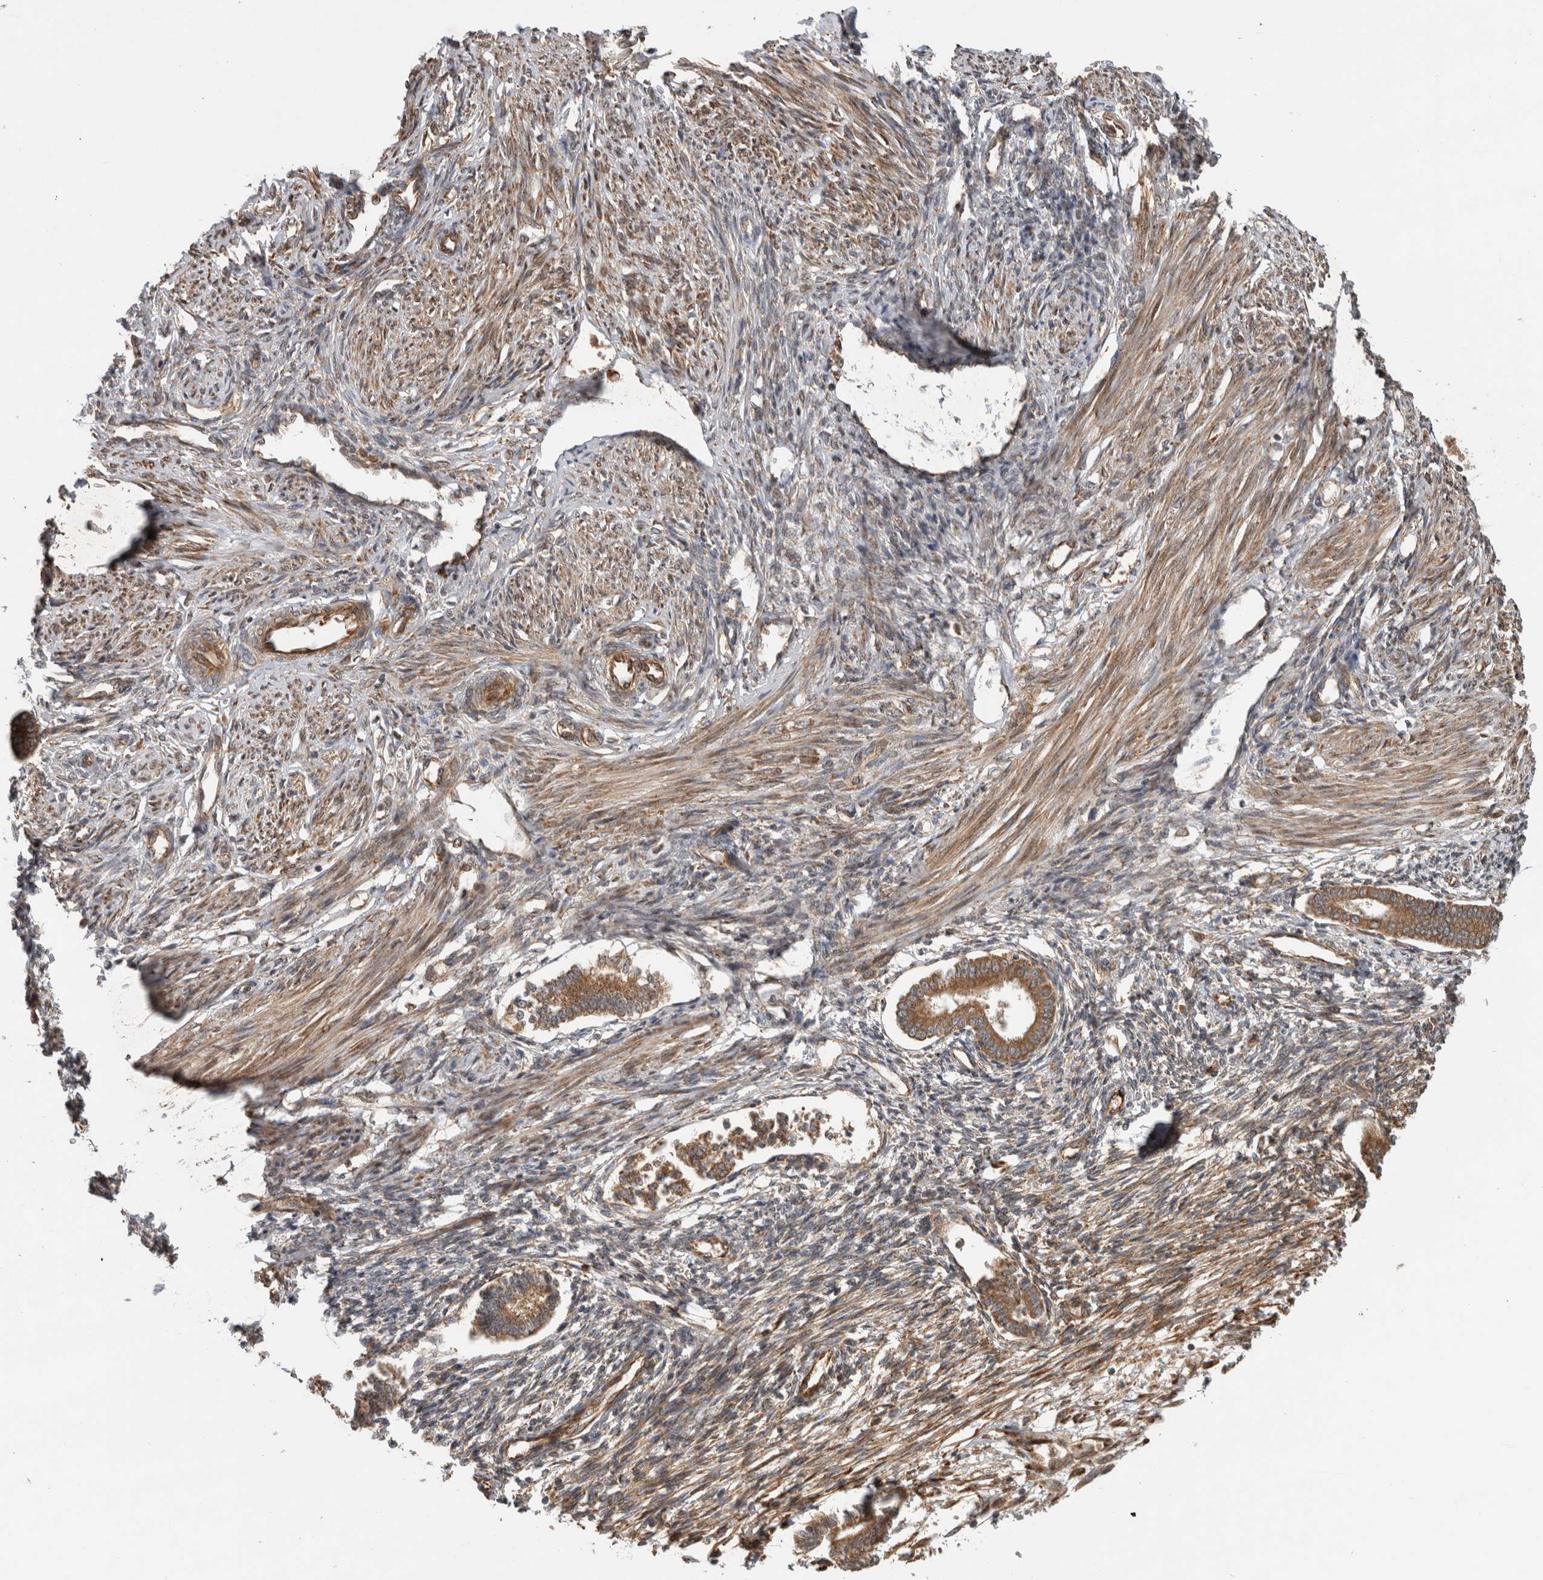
{"staining": {"intensity": "moderate", "quantity": "25%-75%", "location": "cytoplasmic/membranous"}, "tissue": "endometrium", "cell_type": "Cells in endometrial stroma", "image_type": "normal", "snomed": [{"axis": "morphology", "description": "Normal tissue, NOS"}, {"axis": "topography", "description": "Endometrium"}], "caption": "Moderate cytoplasmic/membranous expression for a protein is seen in approximately 25%-75% of cells in endometrial stroma of normal endometrium using immunohistochemistry.", "gene": "TUBD1", "patient": {"sex": "female", "age": 56}}